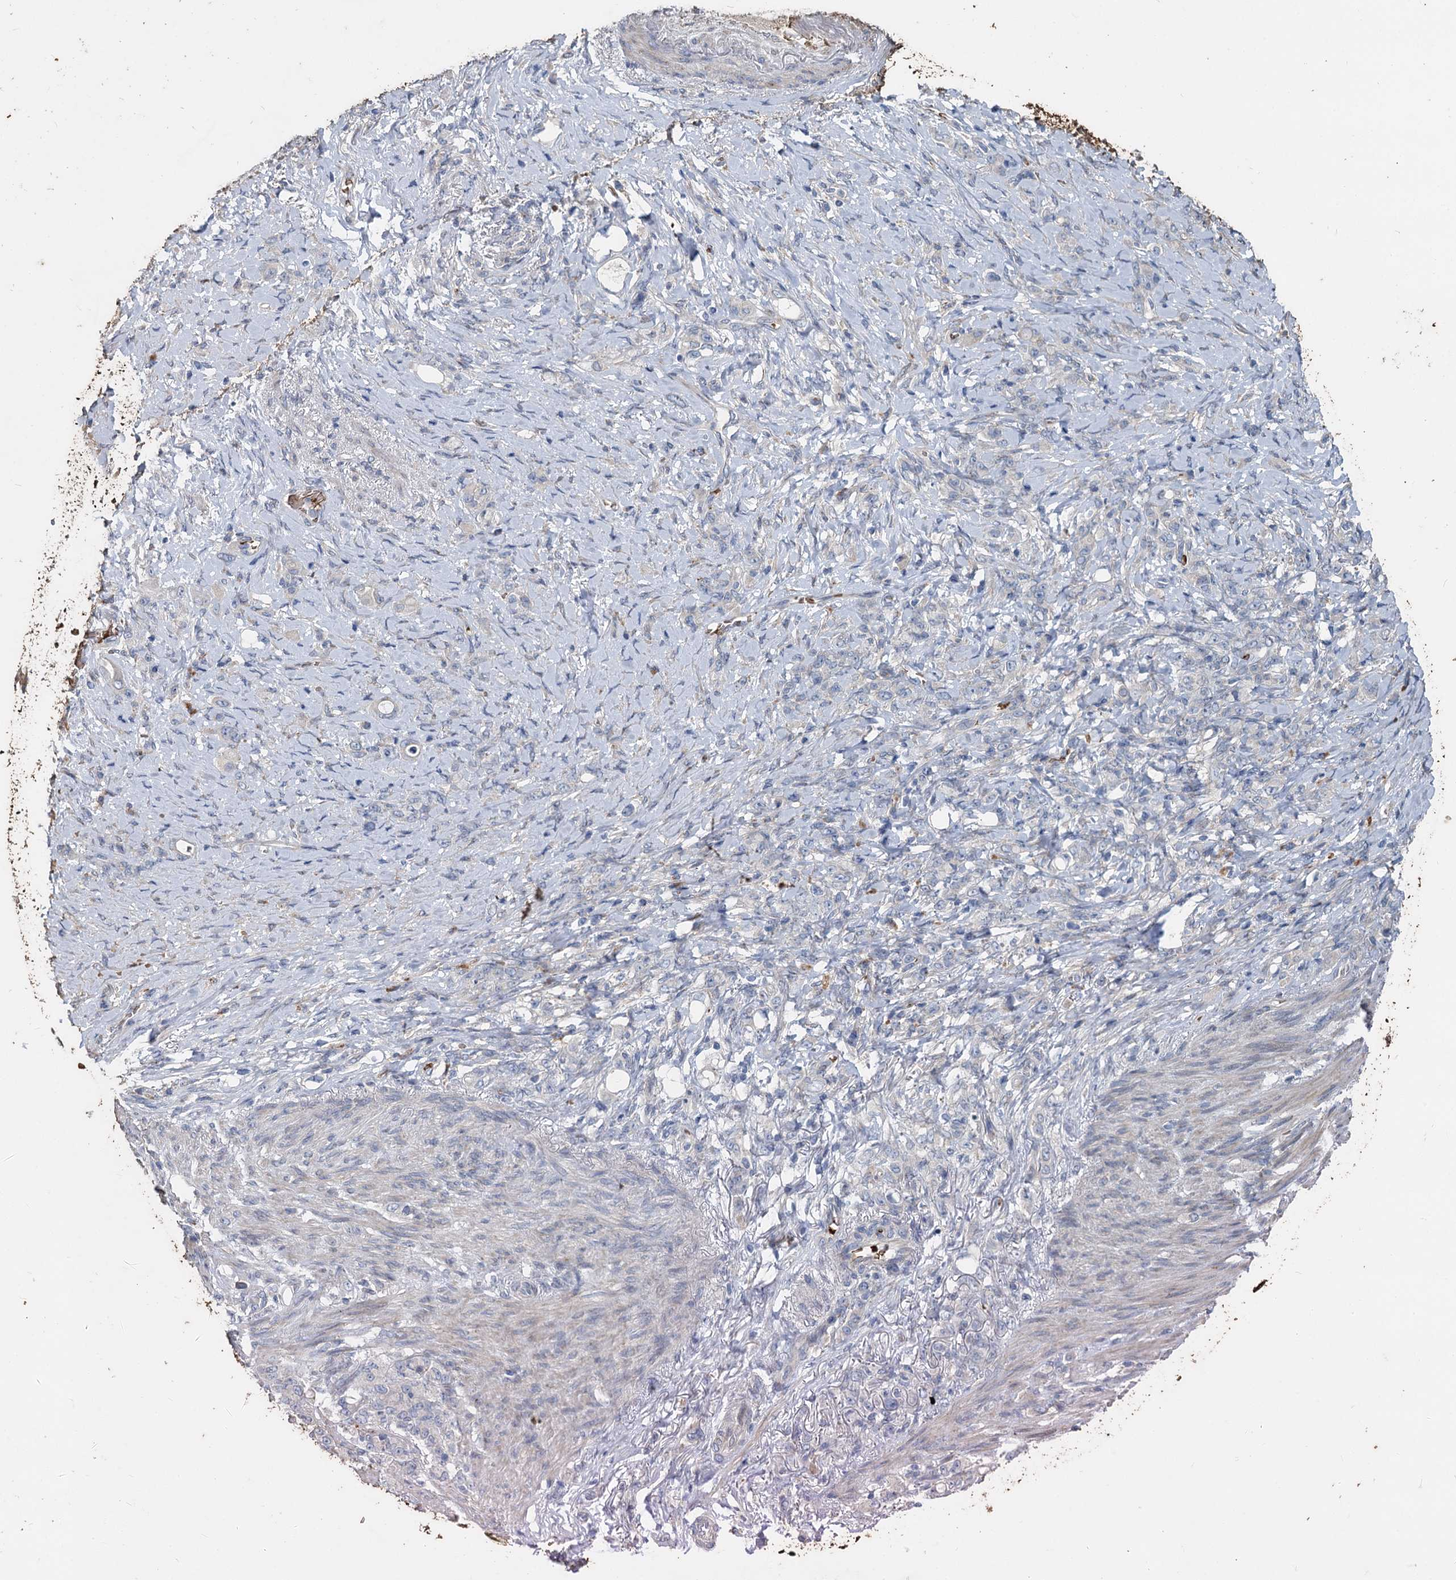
{"staining": {"intensity": "negative", "quantity": "none", "location": "none"}, "tissue": "stomach cancer", "cell_type": "Tumor cells", "image_type": "cancer", "snomed": [{"axis": "morphology", "description": "Adenocarcinoma, NOS"}, {"axis": "topography", "description": "Stomach"}], "caption": "Immunohistochemistry (IHC) histopathology image of neoplastic tissue: adenocarcinoma (stomach) stained with DAB (3,3'-diaminobenzidine) demonstrates no significant protein staining in tumor cells. (Stains: DAB (3,3'-diaminobenzidine) immunohistochemistry (IHC) with hematoxylin counter stain, Microscopy: brightfield microscopy at high magnification).", "gene": "TCTN2", "patient": {"sex": "female", "age": 79}}